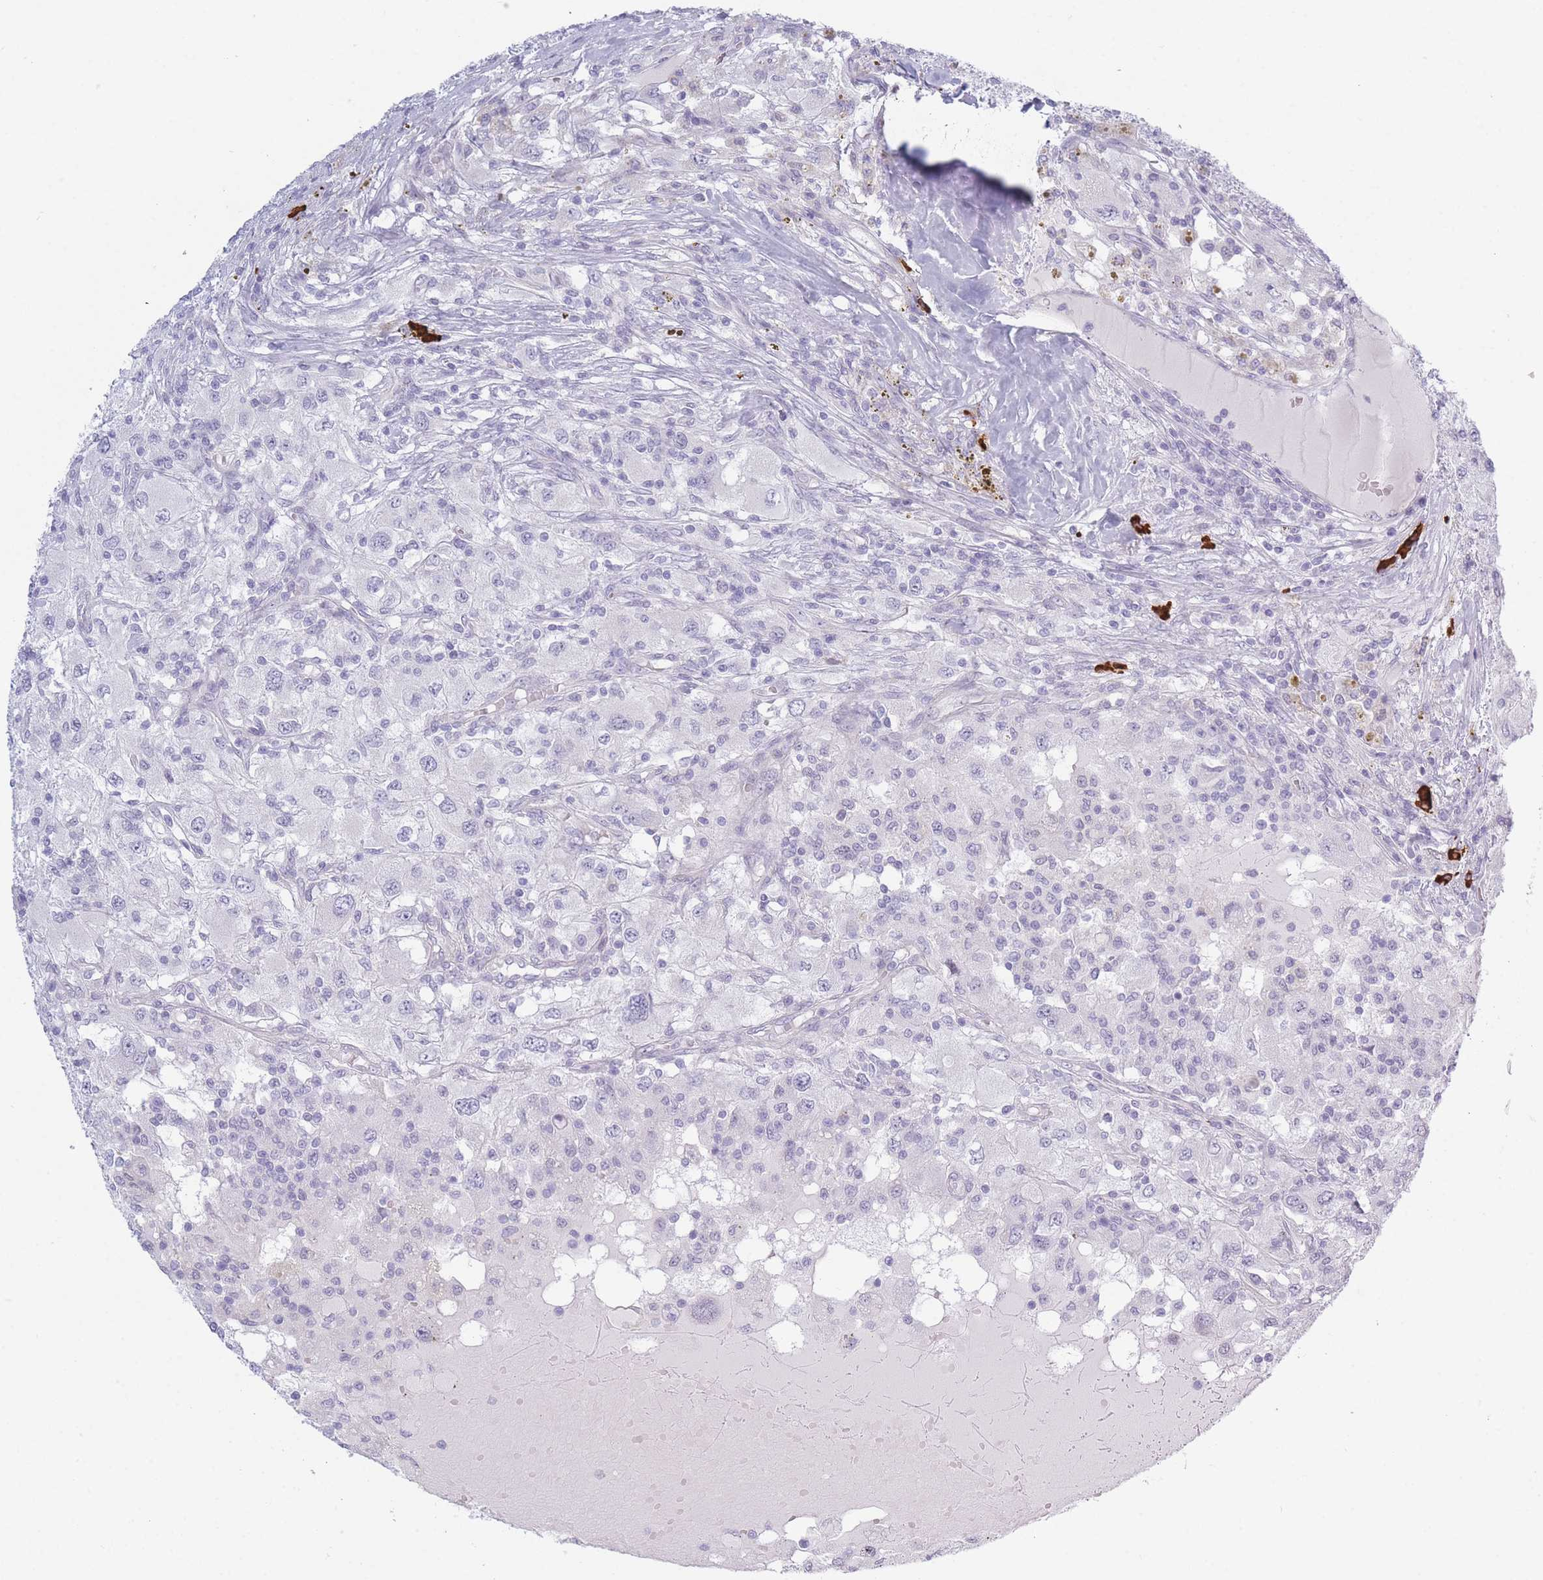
{"staining": {"intensity": "negative", "quantity": "none", "location": "none"}, "tissue": "renal cancer", "cell_type": "Tumor cells", "image_type": "cancer", "snomed": [{"axis": "morphology", "description": "Adenocarcinoma, NOS"}, {"axis": "topography", "description": "Kidney"}], "caption": "High magnification brightfield microscopy of renal cancer (adenocarcinoma) stained with DAB (brown) and counterstained with hematoxylin (blue): tumor cells show no significant positivity.", "gene": "PLEKHG2", "patient": {"sex": "female", "age": 67}}